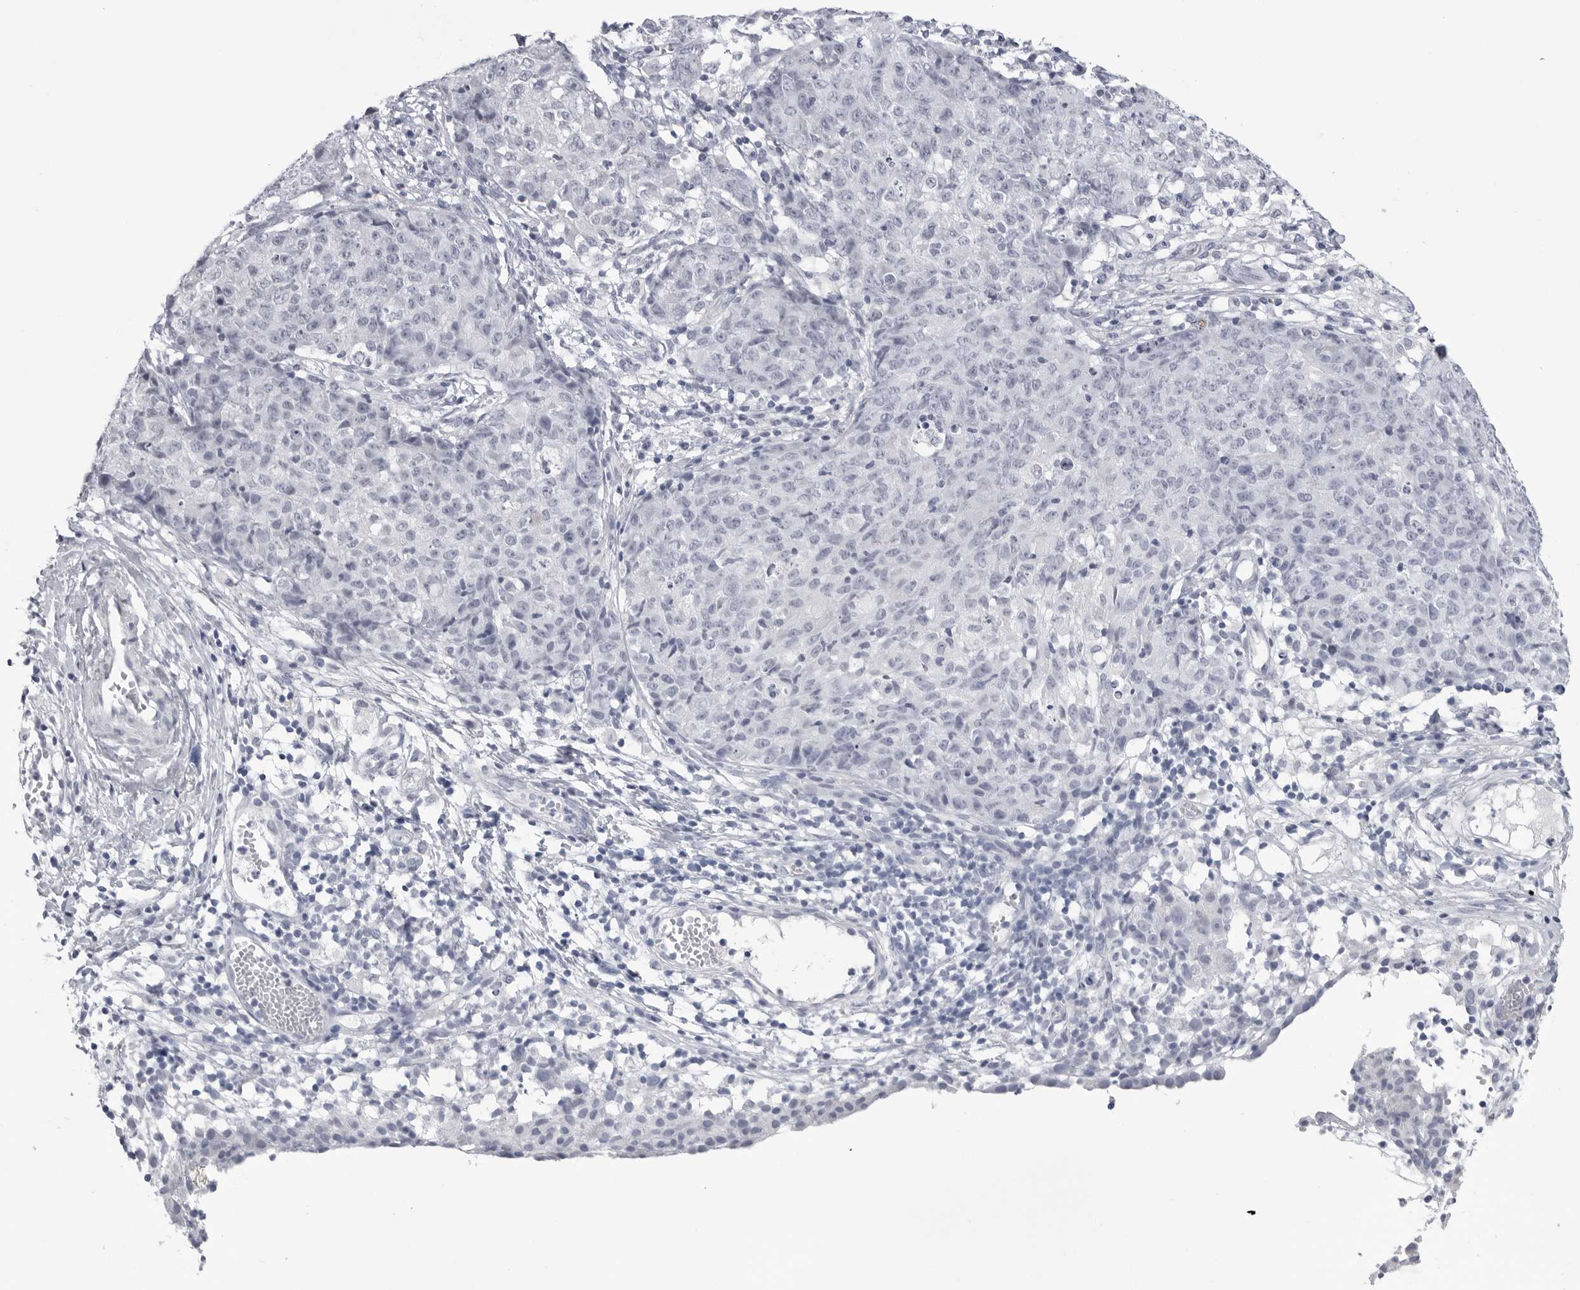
{"staining": {"intensity": "negative", "quantity": "none", "location": "none"}, "tissue": "ovarian cancer", "cell_type": "Tumor cells", "image_type": "cancer", "snomed": [{"axis": "morphology", "description": "Carcinoma, endometroid"}, {"axis": "topography", "description": "Ovary"}], "caption": "Protein analysis of endometroid carcinoma (ovarian) demonstrates no significant expression in tumor cells. Nuclei are stained in blue.", "gene": "PGA3", "patient": {"sex": "female", "age": 42}}